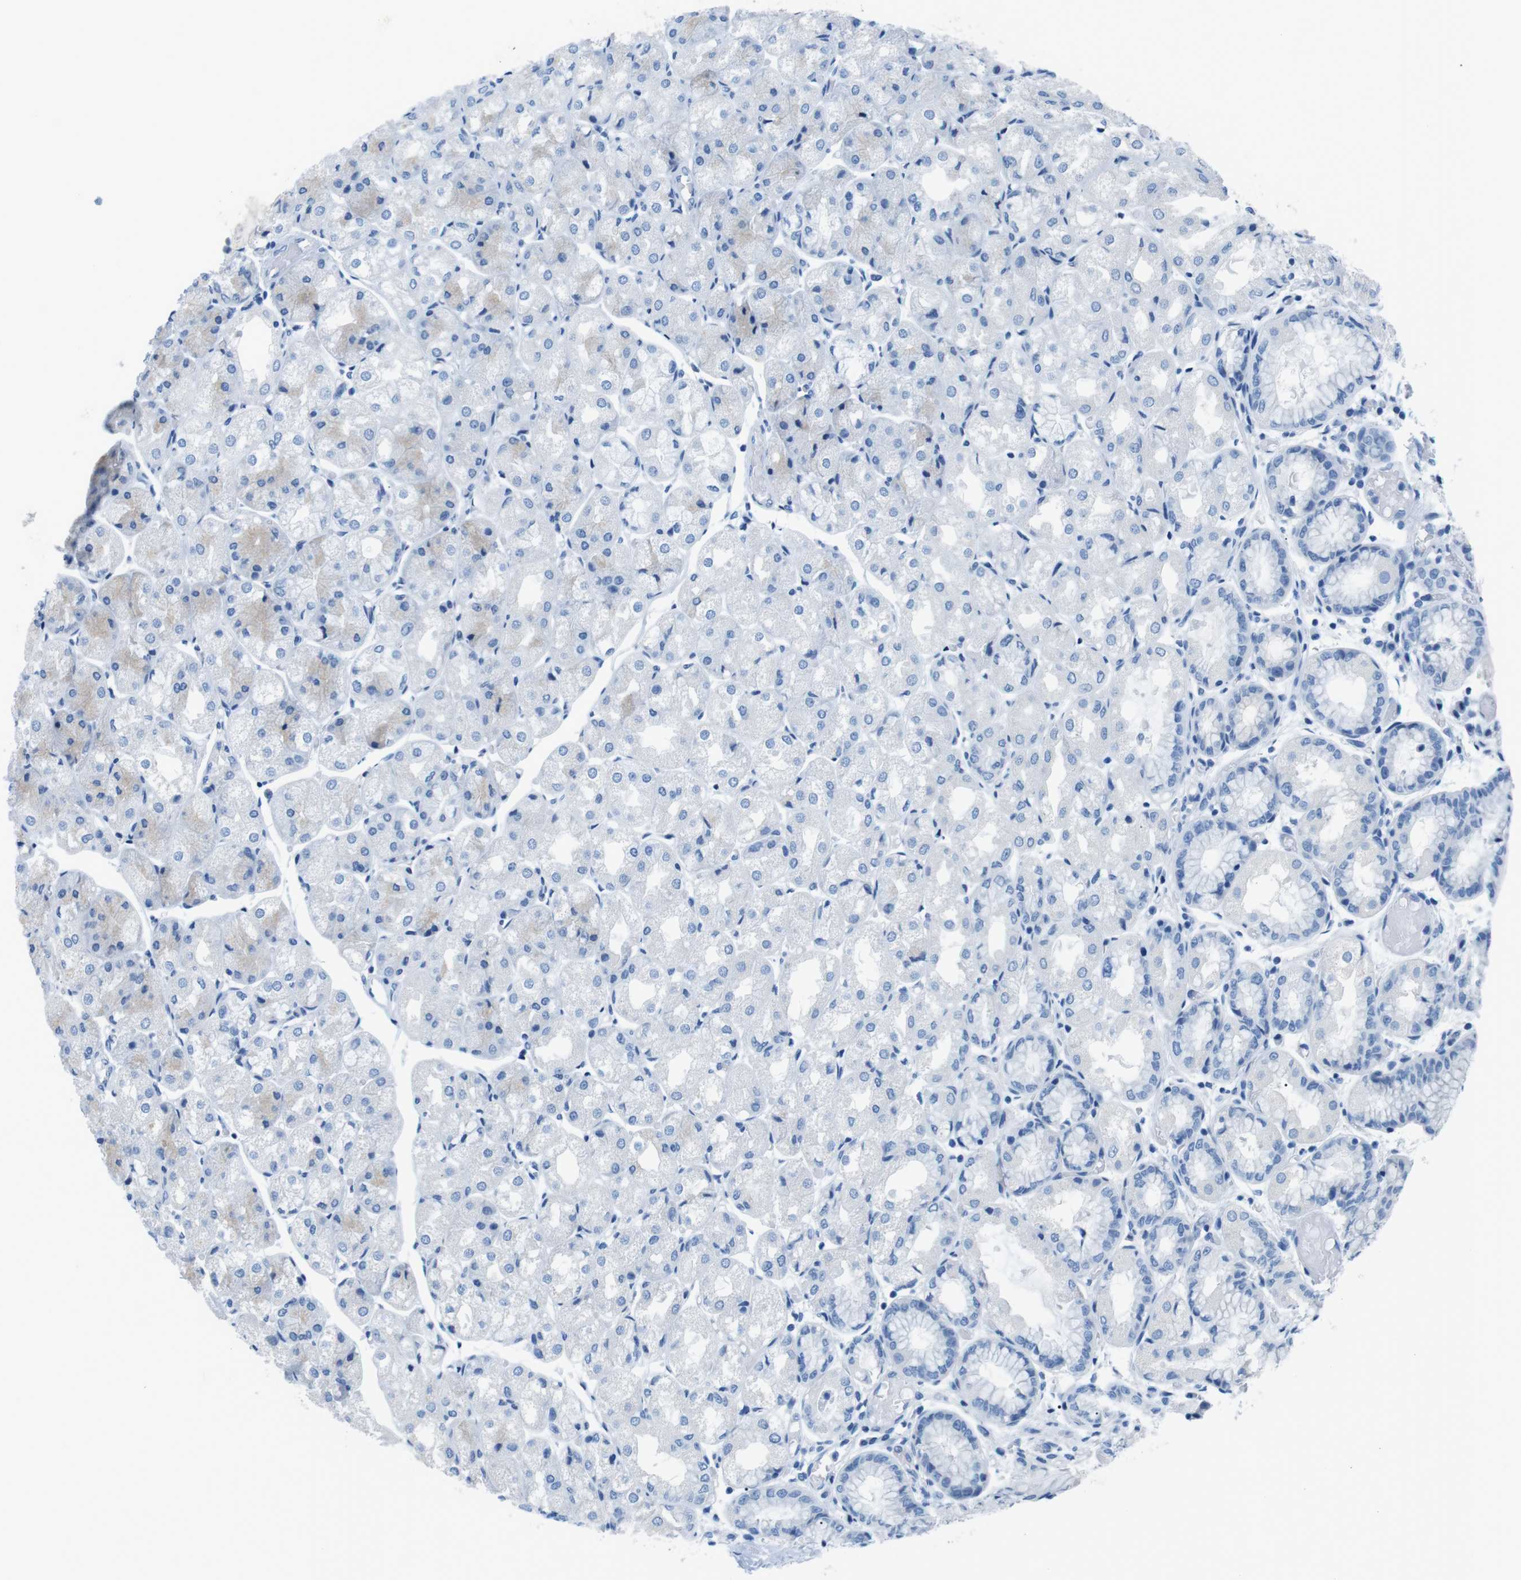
{"staining": {"intensity": "weak", "quantity": "<25%", "location": "cytoplasmic/membranous"}, "tissue": "stomach", "cell_type": "Glandular cells", "image_type": "normal", "snomed": [{"axis": "morphology", "description": "Normal tissue, NOS"}, {"axis": "topography", "description": "Stomach, upper"}], "caption": "Stomach was stained to show a protein in brown. There is no significant positivity in glandular cells. (DAB (3,3'-diaminobenzidine) IHC visualized using brightfield microscopy, high magnification).", "gene": "MUC2", "patient": {"sex": "male", "age": 72}}